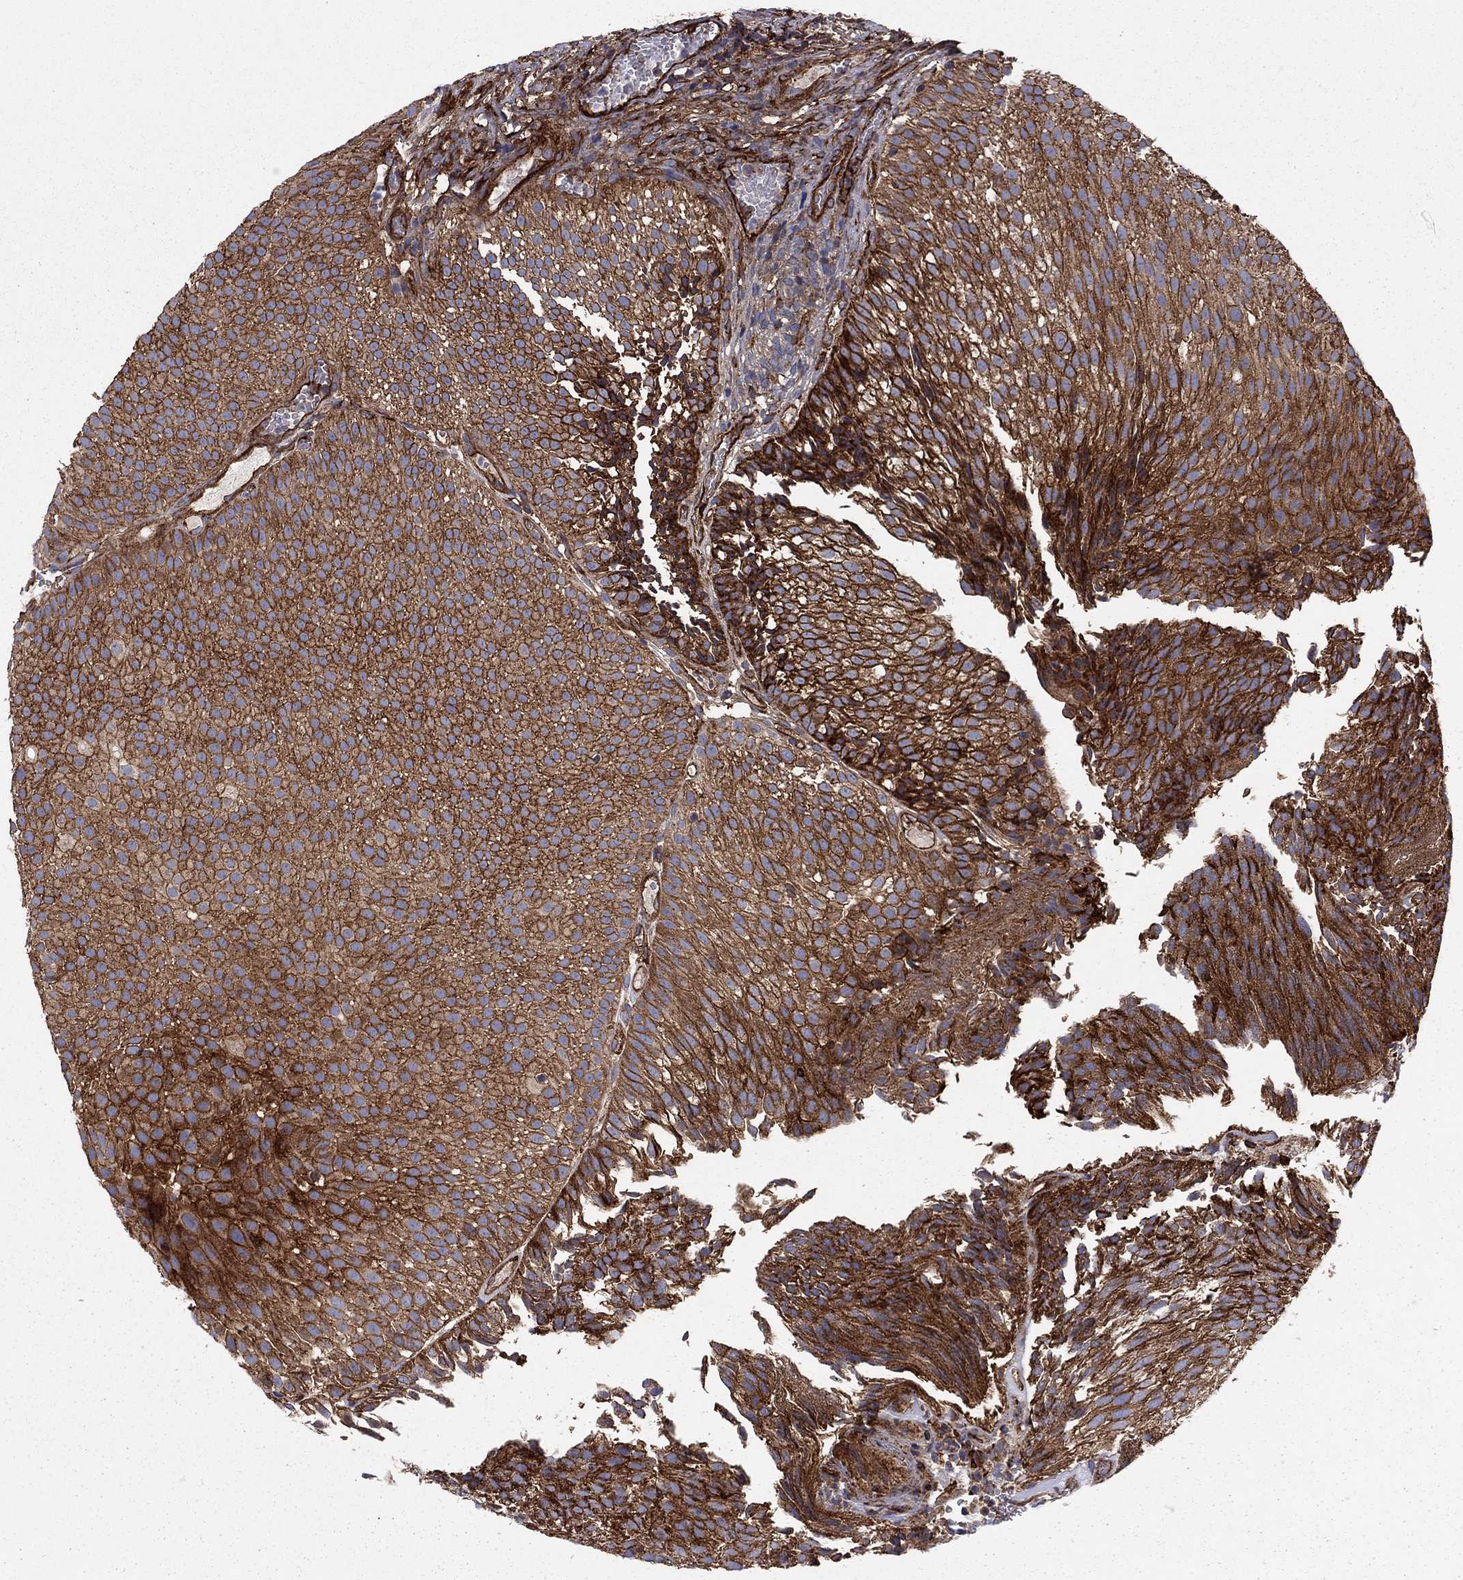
{"staining": {"intensity": "strong", "quantity": ">75%", "location": "cytoplasmic/membranous"}, "tissue": "urothelial cancer", "cell_type": "Tumor cells", "image_type": "cancer", "snomed": [{"axis": "morphology", "description": "Urothelial carcinoma, Low grade"}, {"axis": "topography", "description": "Urinary bladder"}], "caption": "Protein staining exhibits strong cytoplasmic/membranous staining in about >75% of tumor cells in low-grade urothelial carcinoma. (Brightfield microscopy of DAB IHC at high magnification).", "gene": "EHBP1L1", "patient": {"sex": "male", "age": 65}}